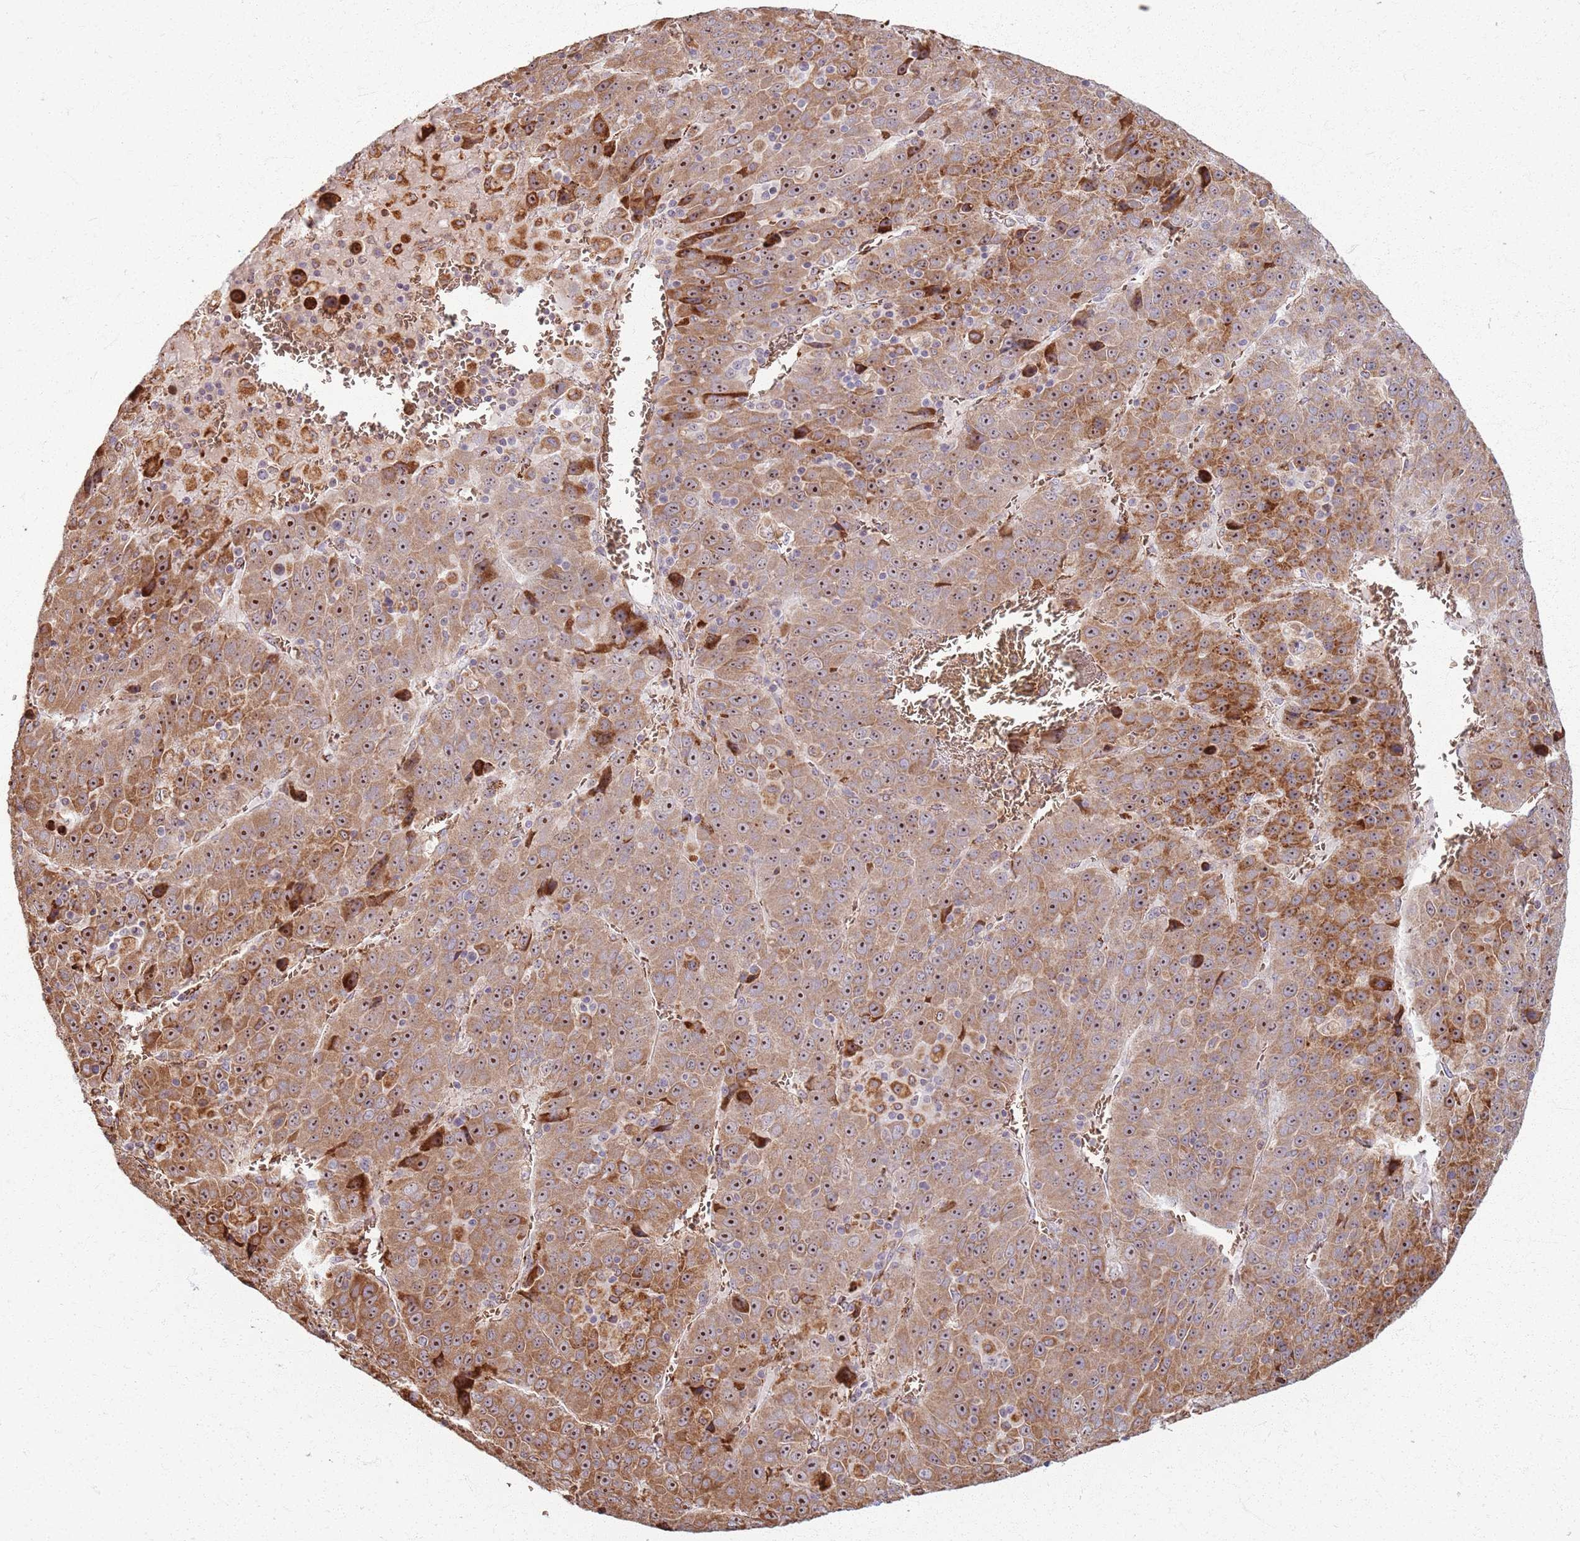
{"staining": {"intensity": "strong", "quantity": ">75%", "location": "cytoplasmic/membranous,nuclear"}, "tissue": "liver cancer", "cell_type": "Tumor cells", "image_type": "cancer", "snomed": [{"axis": "morphology", "description": "Carcinoma, Hepatocellular, NOS"}, {"axis": "topography", "description": "Liver"}], "caption": "Immunohistochemistry of human liver cancer displays high levels of strong cytoplasmic/membranous and nuclear positivity in about >75% of tumor cells.", "gene": "KRI1", "patient": {"sex": "female", "age": 53}}